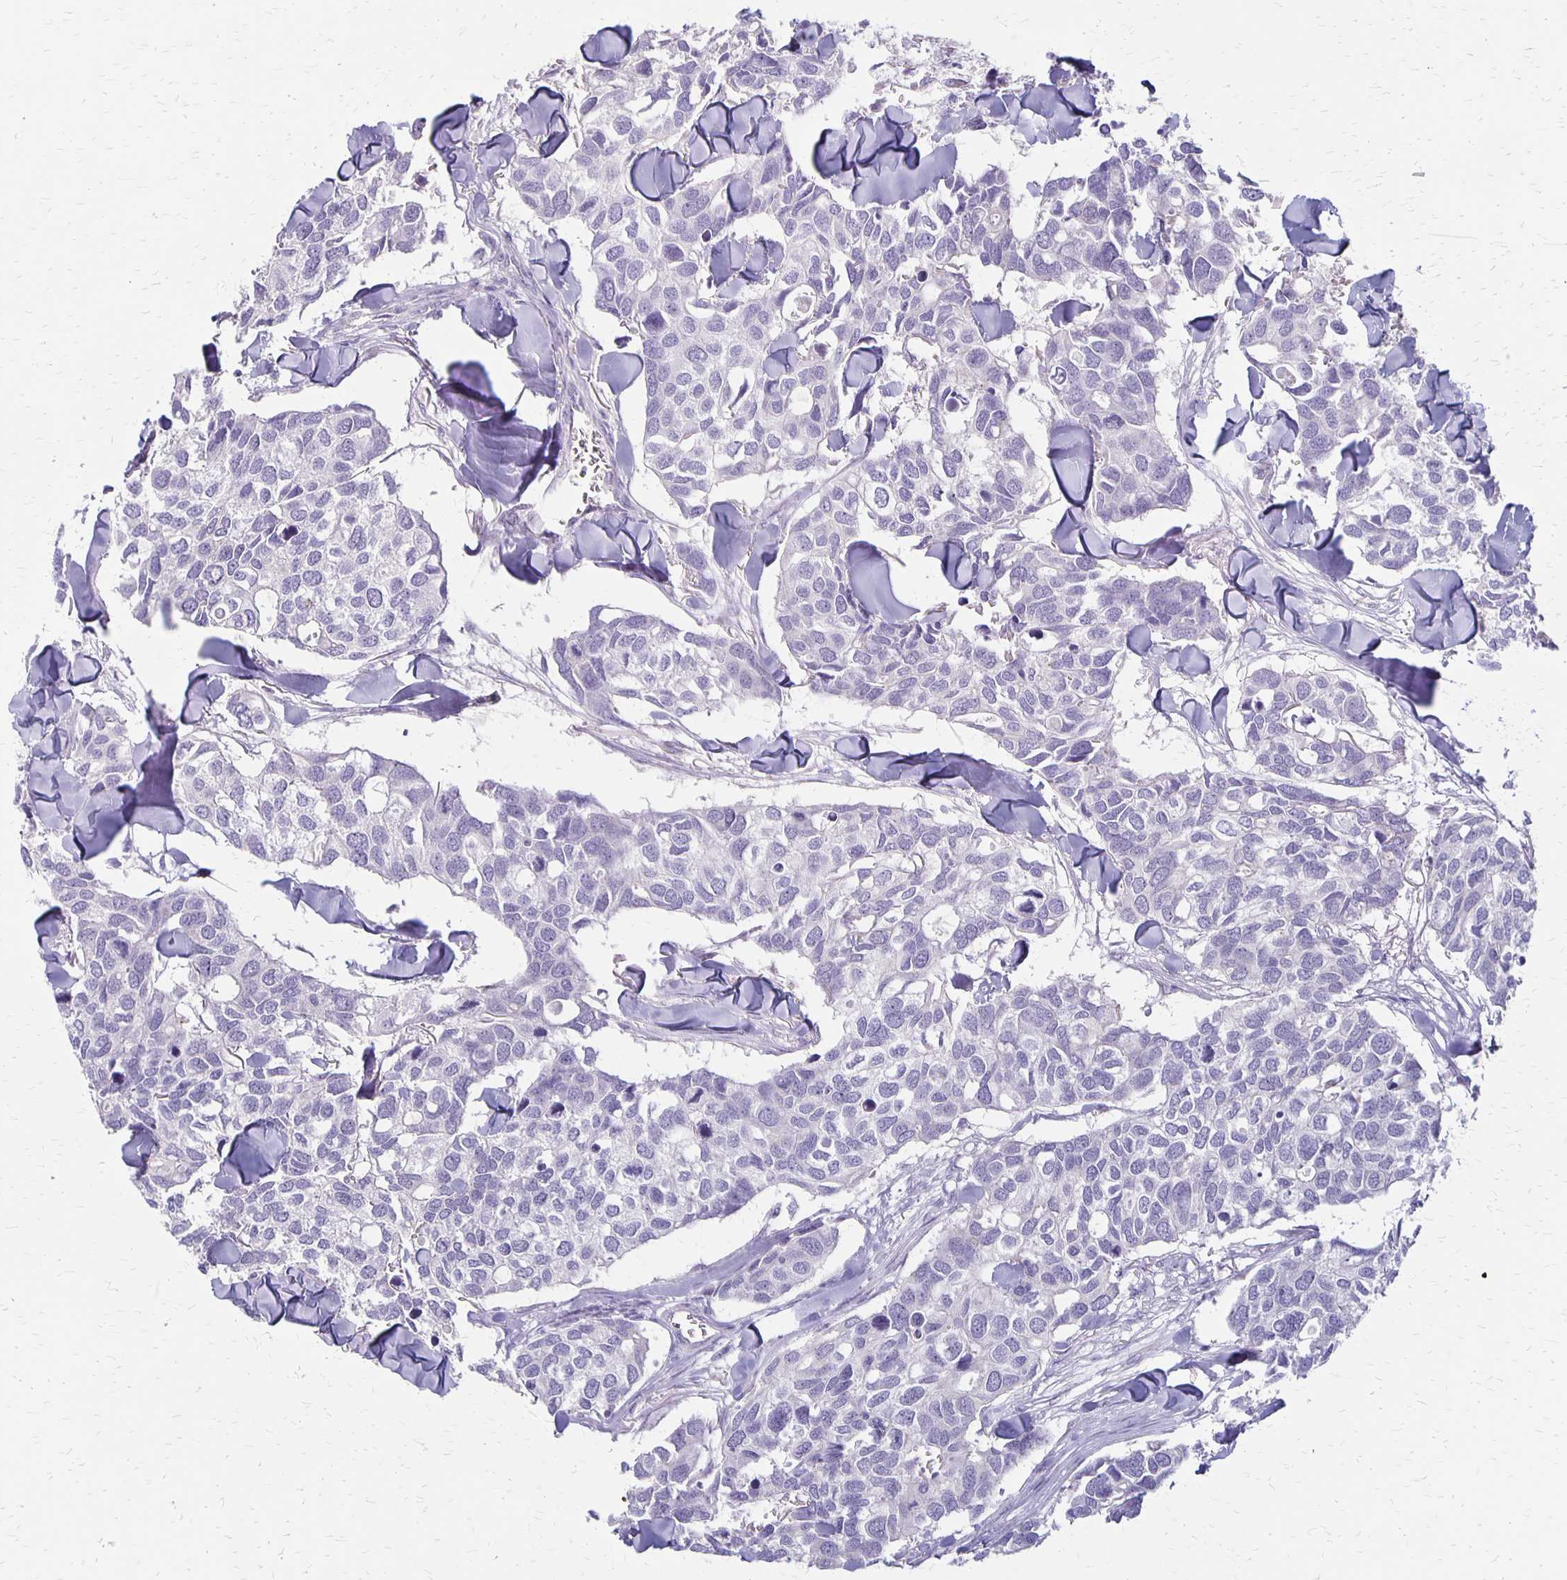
{"staining": {"intensity": "negative", "quantity": "none", "location": "none"}, "tissue": "breast cancer", "cell_type": "Tumor cells", "image_type": "cancer", "snomed": [{"axis": "morphology", "description": "Duct carcinoma"}, {"axis": "topography", "description": "Breast"}], "caption": "Tumor cells are negative for brown protein staining in breast cancer (invasive ductal carcinoma).", "gene": "HOMER1", "patient": {"sex": "female", "age": 83}}